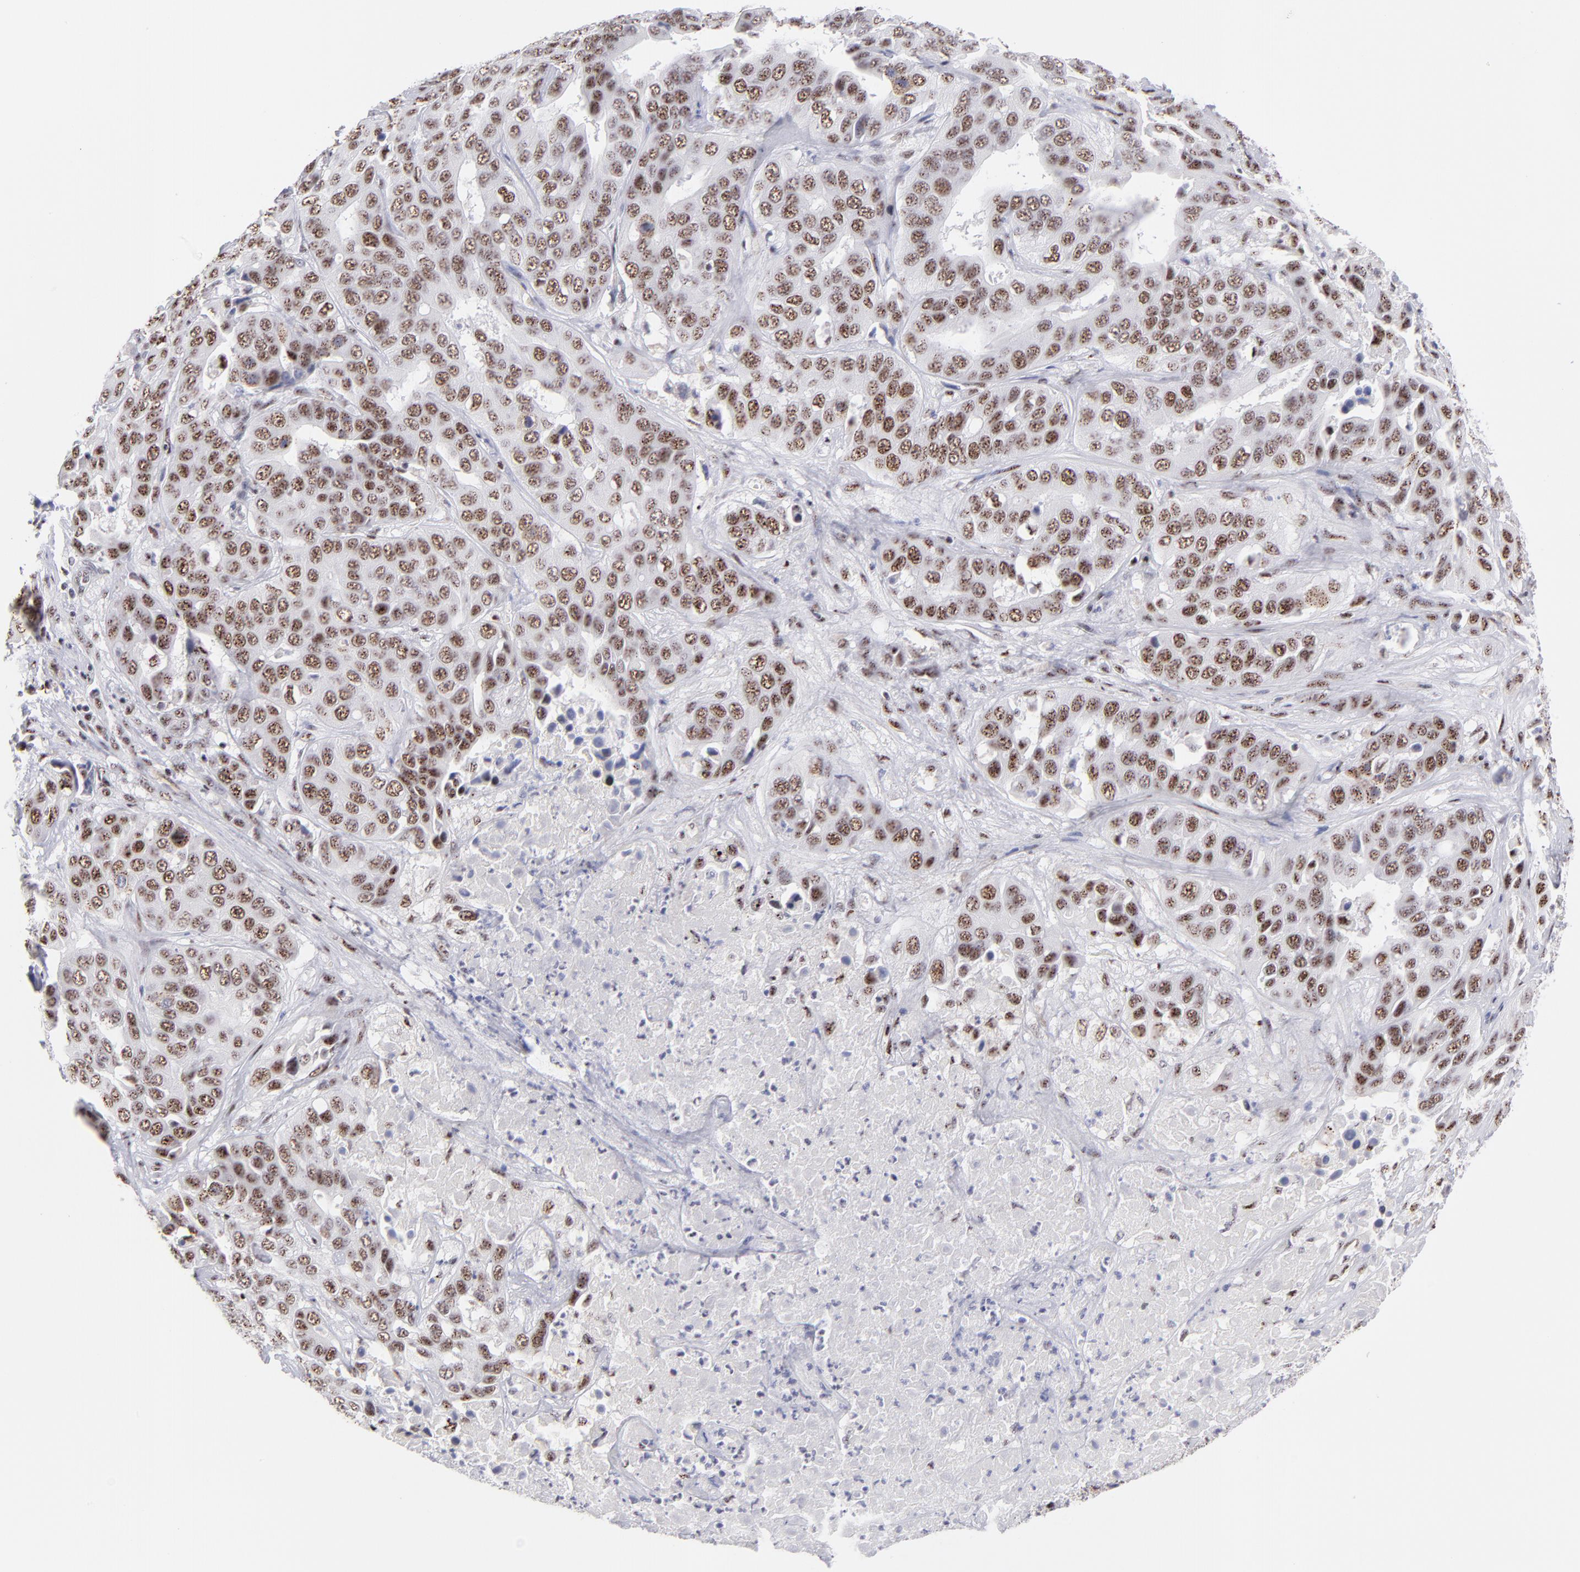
{"staining": {"intensity": "moderate", "quantity": ">75%", "location": "nuclear"}, "tissue": "liver cancer", "cell_type": "Tumor cells", "image_type": "cancer", "snomed": [{"axis": "morphology", "description": "Cholangiocarcinoma"}, {"axis": "topography", "description": "Liver"}], "caption": "IHC histopathology image of neoplastic tissue: liver cancer (cholangiocarcinoma) stained using immunohistochemistry (IHC) demonstrates medium levels of moderate protein expression localized specifically in the nuclear of tumor cells, appearing as a nuclear brown color.", "gene": "CDC25C", "patient": {"sex": "female", "age": 52}}